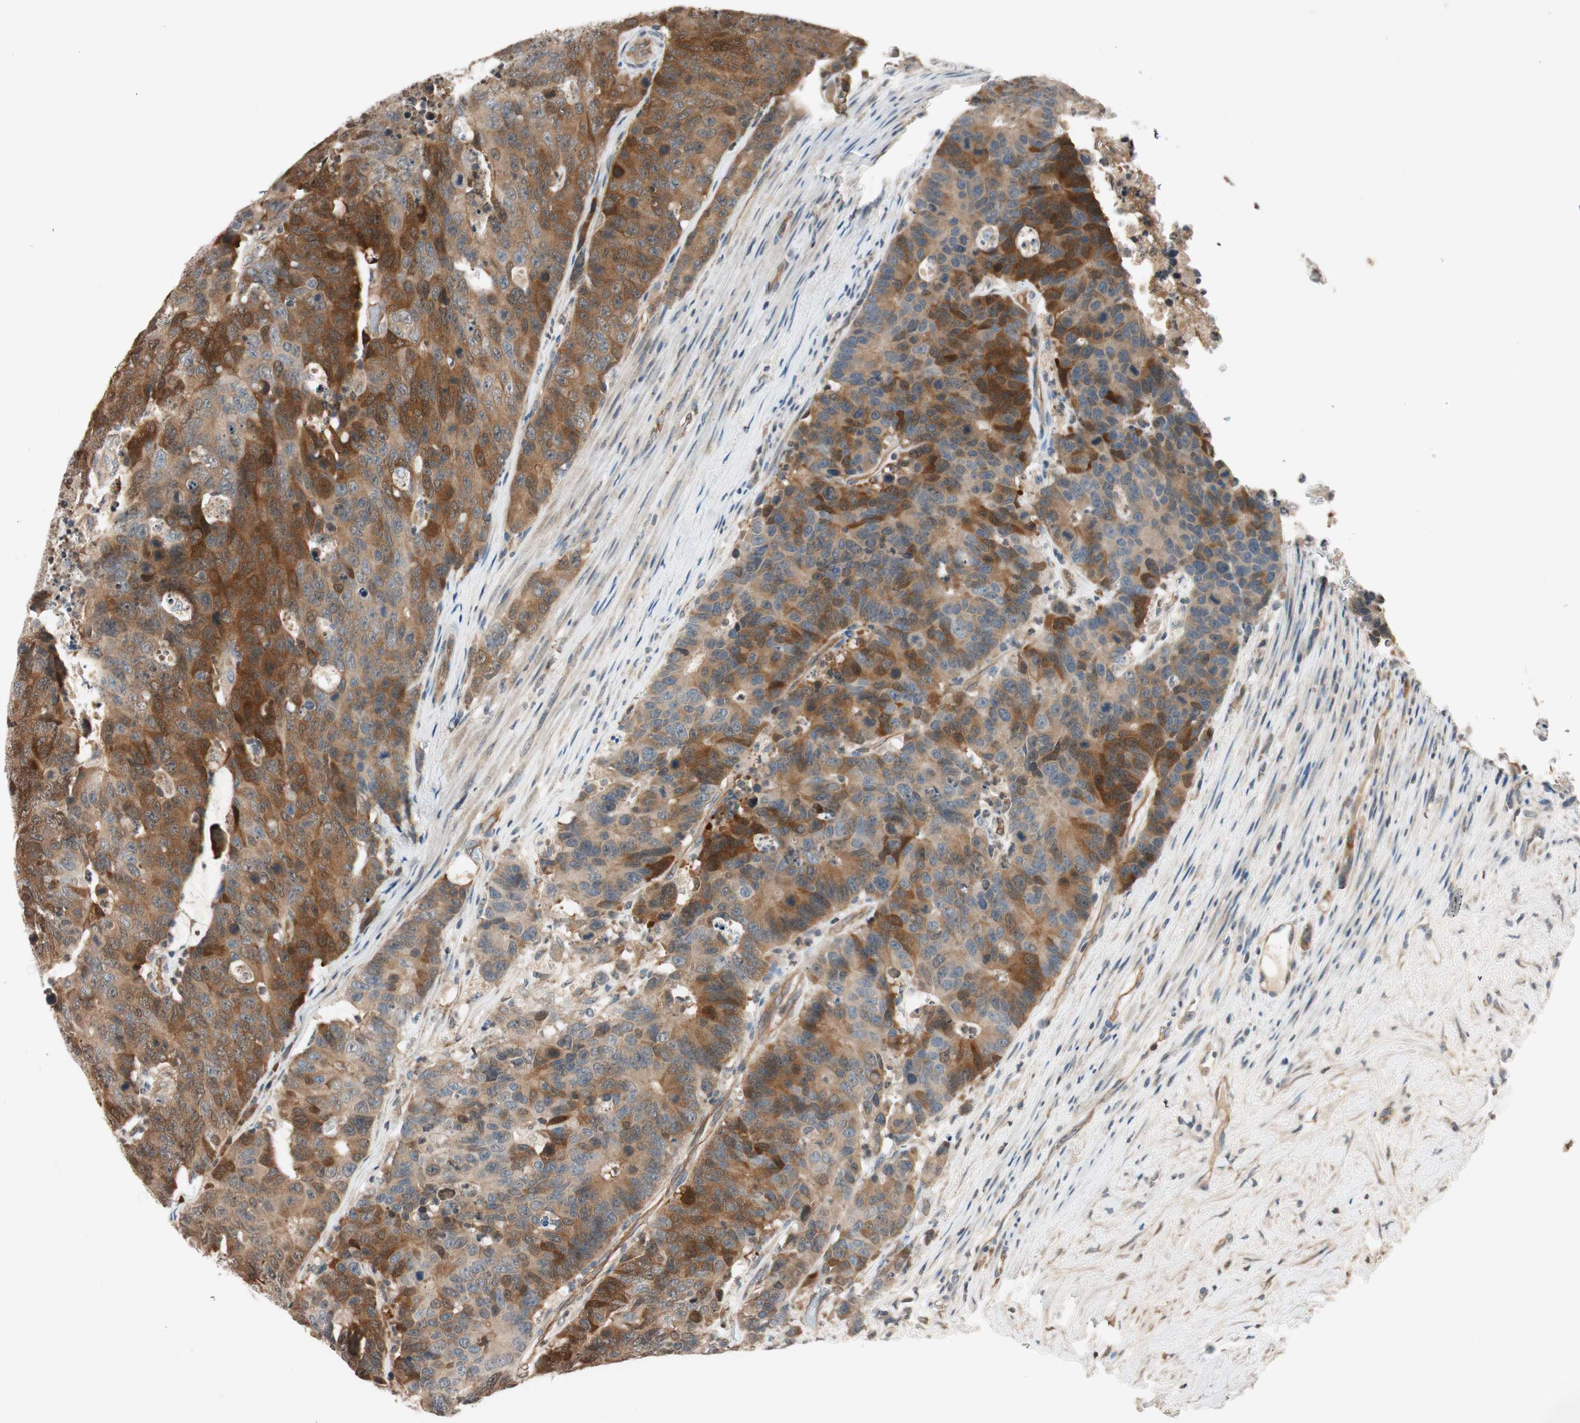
{"staining": {"intensity": "strong", "quantity": ">75%", "location": "cytoplasmic/membranous"}, "tissue": "colorectal cancer", "cell_type": "Tumor cells", "image_type": "cancer", "snomed": [{"axis": "morphology", "description": "Adenocarcinoma, NOS"}, {"axis": "topography", "description": "Colon"}], "caption": "Human colorectal cancer stained with a protein marker exhibits strong staining in tumor cells.", "gene": "GCLM", "patient": {"sex": "female", "age": 86}}